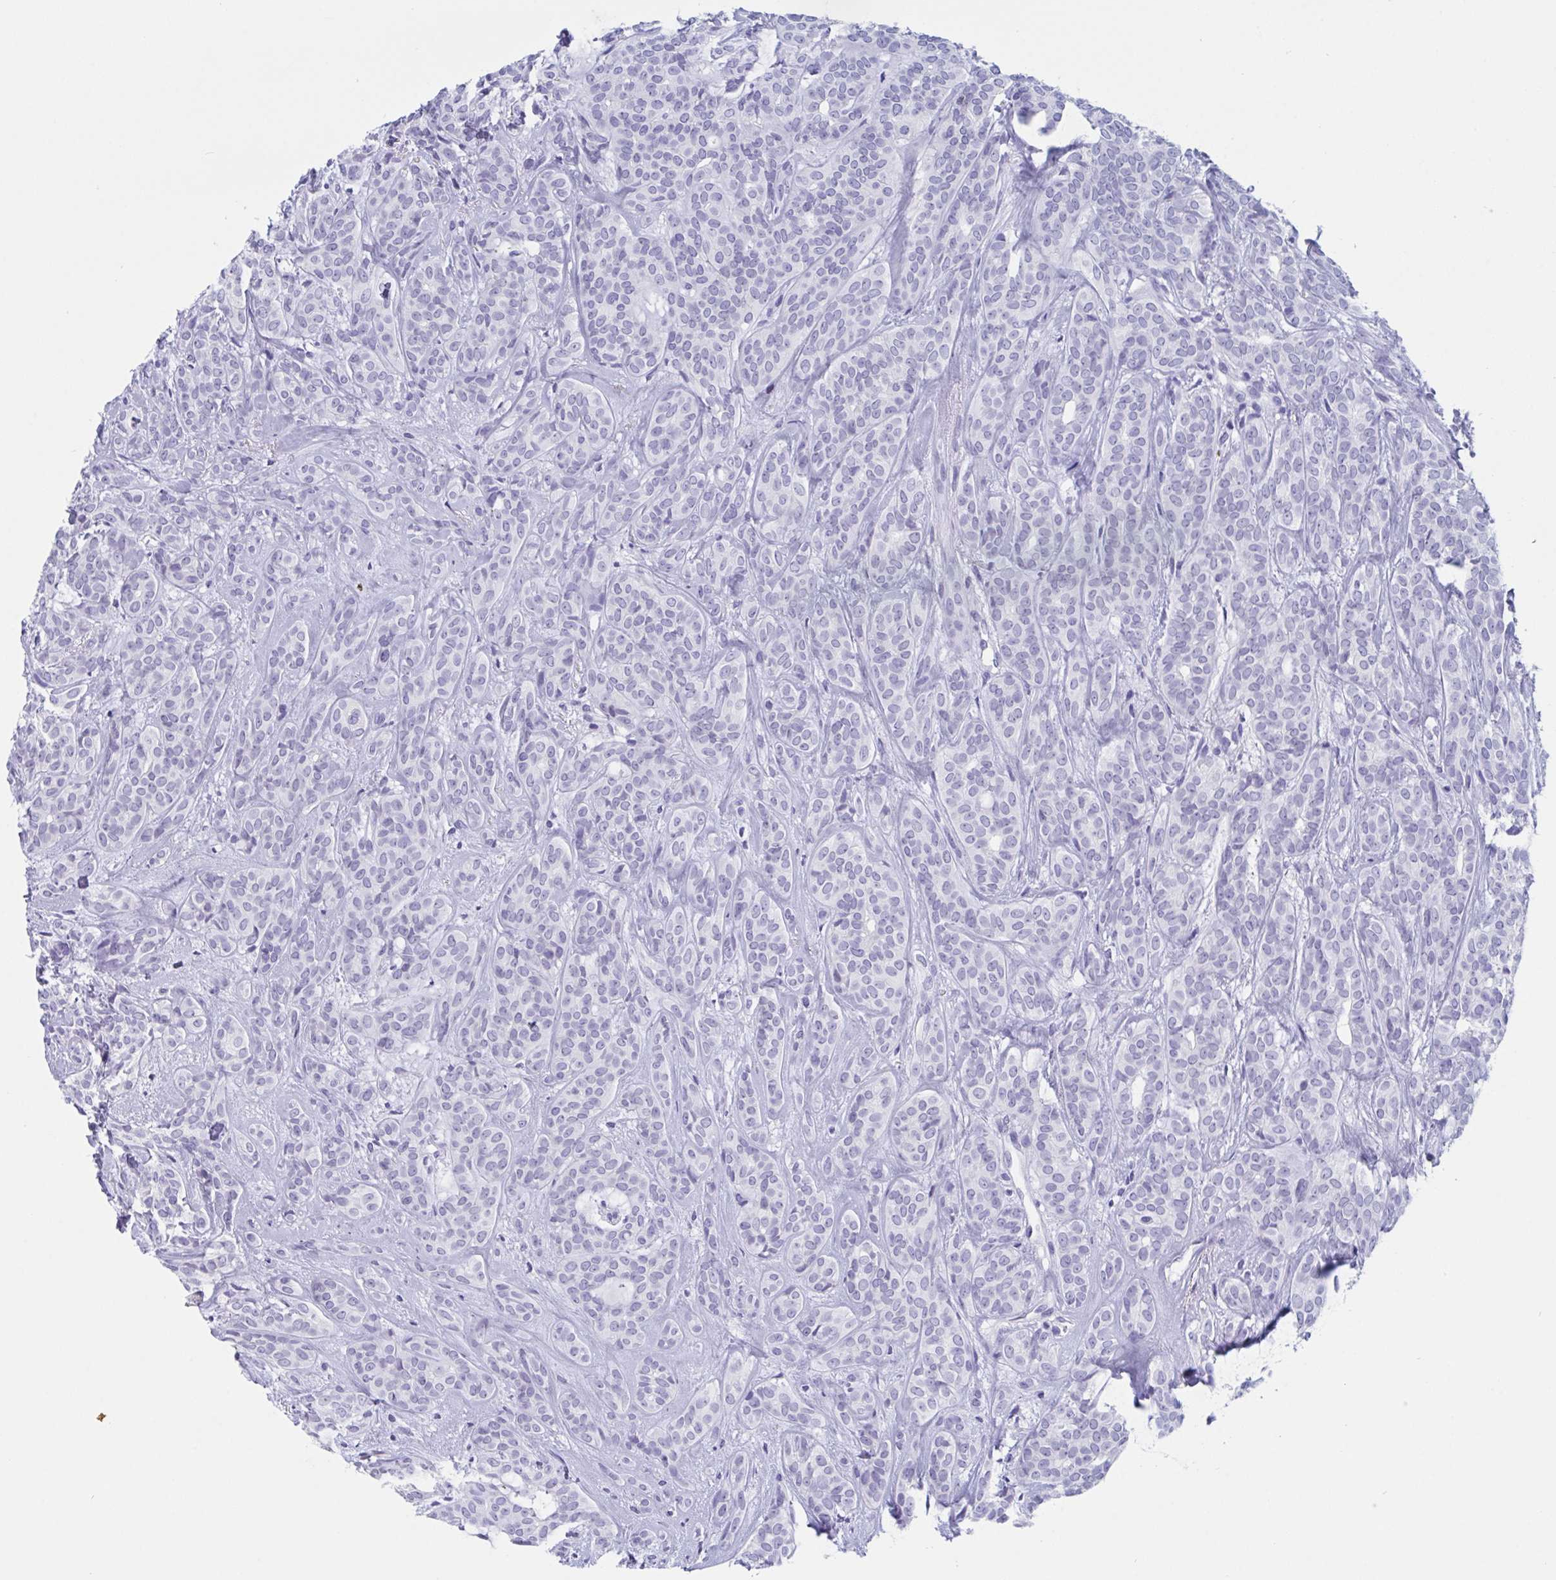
{"staining": {"intensity": "negative", "quantity": "none", "location": "none"}, "tissue": "head and neck cancer", "cell_type": "Tumor cells", "image_type": "cancer", "snomed": [{"axis": "morphology", "description": "Adenocarcinoma, NOS"}, {"axis": "topography", "description": "Head-Neck"}], "caption": "Immunohistochemical staining of human head and neck cancer exhibits no significant expression in tumor cells.", "gene": "CDX4", "patient": {"sex": "female", "age": 57}}